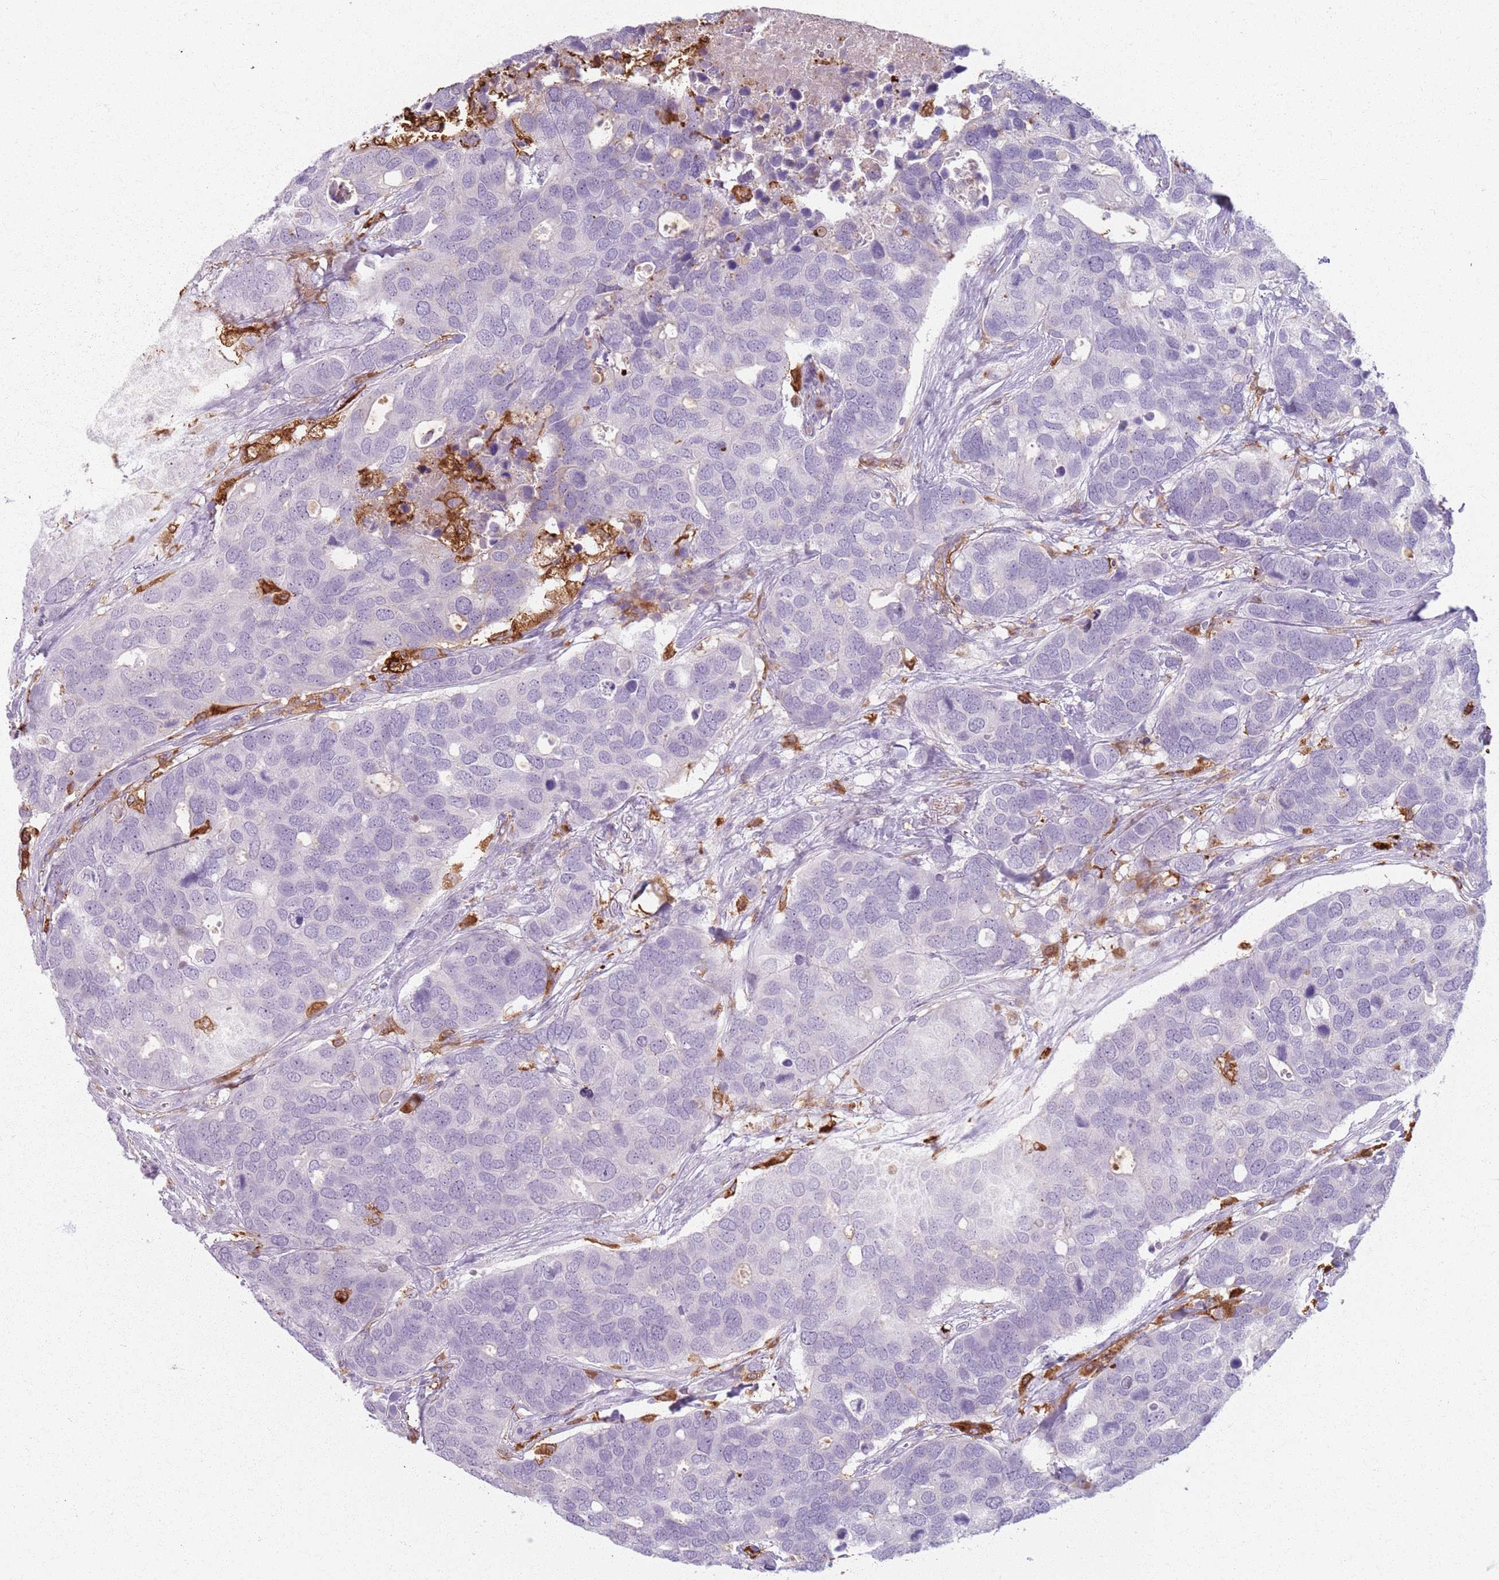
{"staining": {"intensity": "negative", "quantity": "none", "location": "none"}, "tissue": "breast cancer", "cell_type": "Tumor cells", "image_type": "cancer", "snomed": [{"axis": "morphology", "description": "Duct carcinoma"}, {"axis": "topography", "description": "Breast"}], "caption": "Invasive ductal carcinoma (breast) stained for a protein using immunohistochemistry (IHC) displays no expression tumor cells.", "gene": "GDPGP1", "patient": {"sex": "female", "age": 83}}